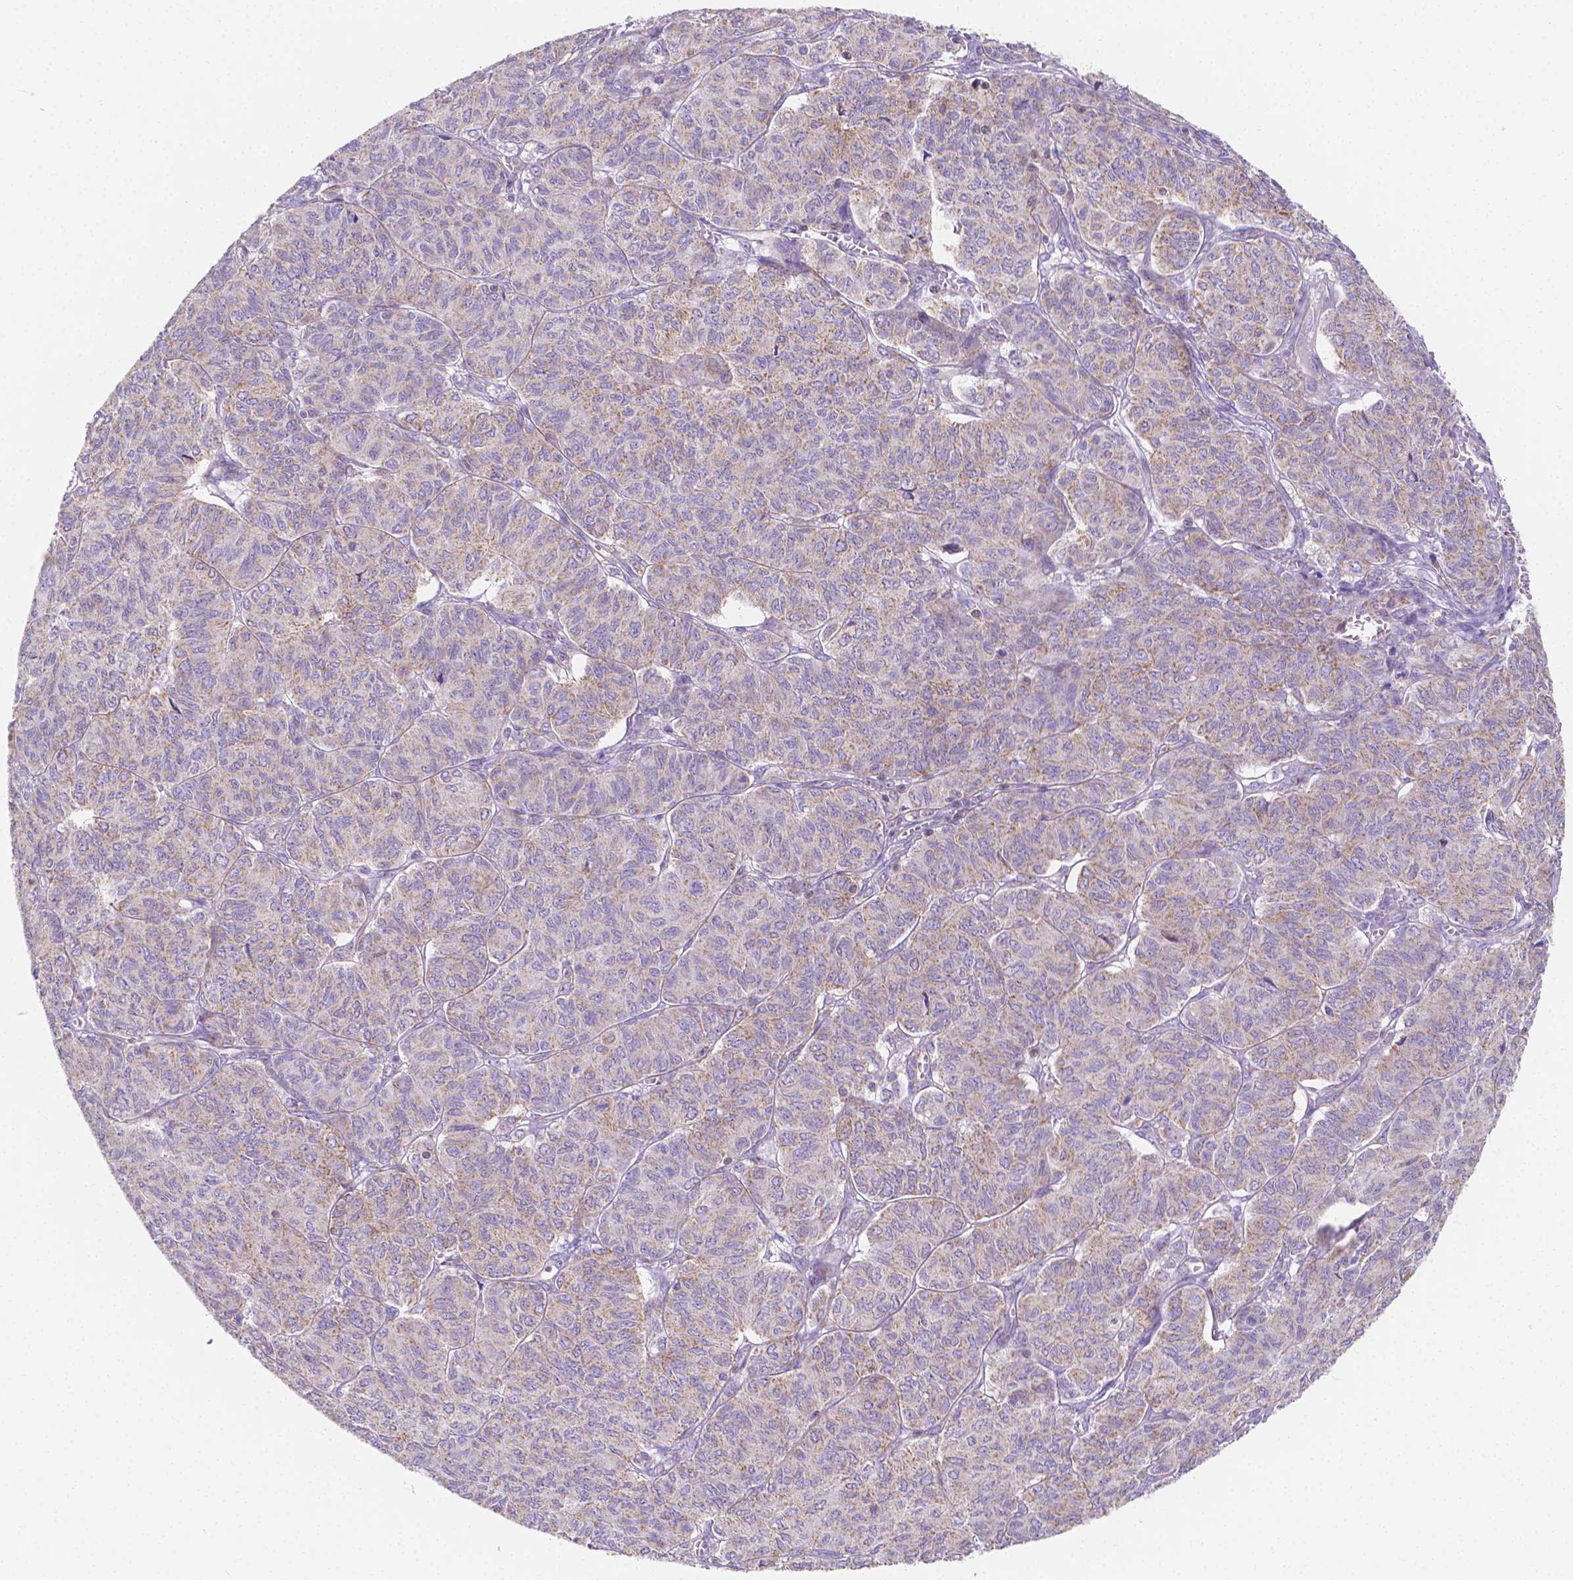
{"staining": {"intensity": "weak", "quantity": "25%-75%", "location": "cytoplasmic/membranous"}, "tissue": "ovarian cancer", "cell_type": "Tumor cells", "image_type": "cancer", "snomed": [{"axis": "morphology", "description": "Carcinoma, endometroid"}, {"axis": "topography", "description": "Ovary"}], "caption": "This is an image of IHC staining of ovarian endometroid carcinoma, which shows weak positivity in the cytoplasmic/membranous of tumor cells.", "gene": "SGTB", "patient": {"sex": "female", "age": 80}}